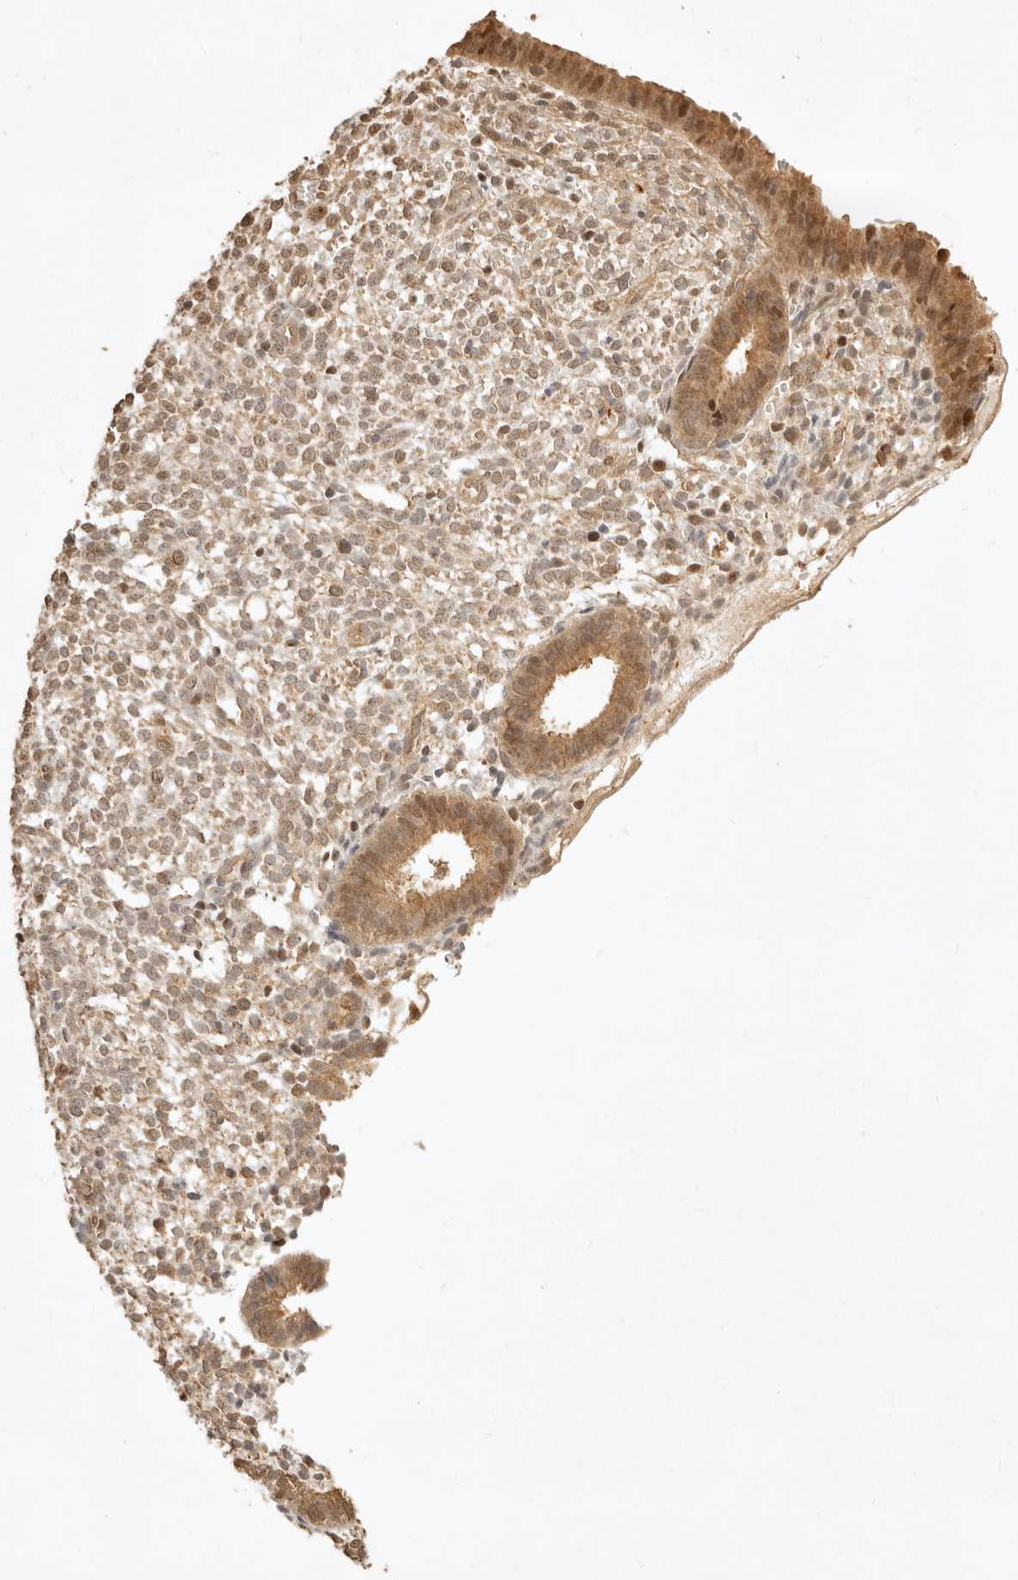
{"staining": {"intensity": "weak", "quantity": "25%-75%", "location": "cytoplasmic/membranous,nuclear"}, "tissue": "endometrium", "cell_type": "Cells in endometrial stroma", "image_type": "normal", "snomed": [{"axis": "morphology", "description": "Normal tissue, NOS"}, {"axis": "topography", "description": "Endometrium"}], "caption": "Immunohistochemical staining of unremarkable human endometrium reveals 25%-75% levels of weak cytoplasmic/membranous,nuclear protein staining in approximately 25%-75% of cells in endometrial stroma.", "gene": "KIF2B", "patient": {"sex": "female", "age": 46}}